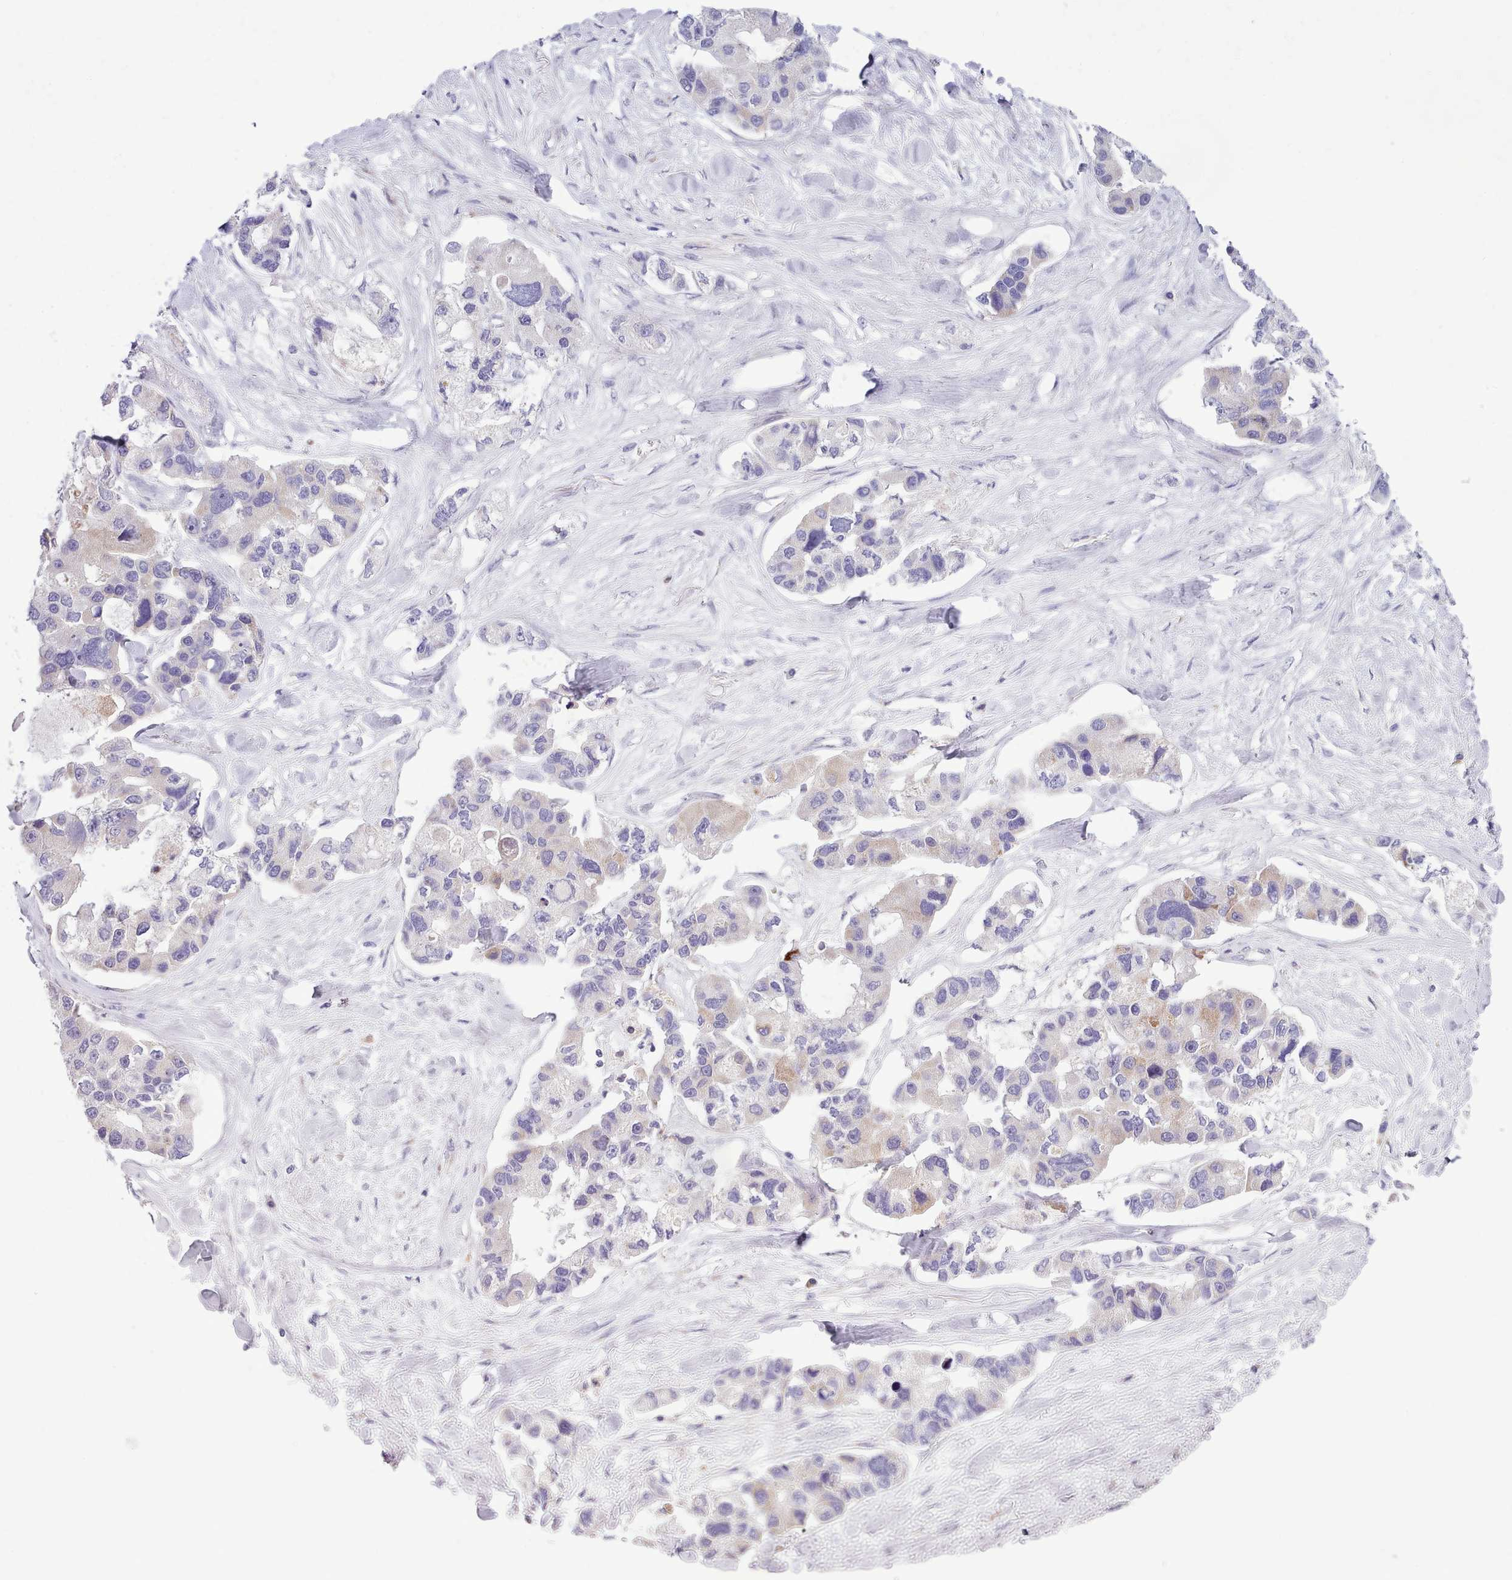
{"staining": {"intensity": "moderate", "quantity": "<25%", "location": "cytoplasmic/membranous"}, "tissue": "lung cancer", "cell_type": "Tumor cells", "image_type": "cancer", "snomed": [{"axis": "morphology", "description": "Adenocarcinoma, NOS"}, {"axis": "topography", "description": "Lung"}], "caption": "DAB immunohistochemical staining of lung cancer demonstrates moderate cytoplasmic/membranous protein staining in approximately <25% of tumor cells.", "gene": "FAM83E", "patient": {"sex": "female", "age": 54}}